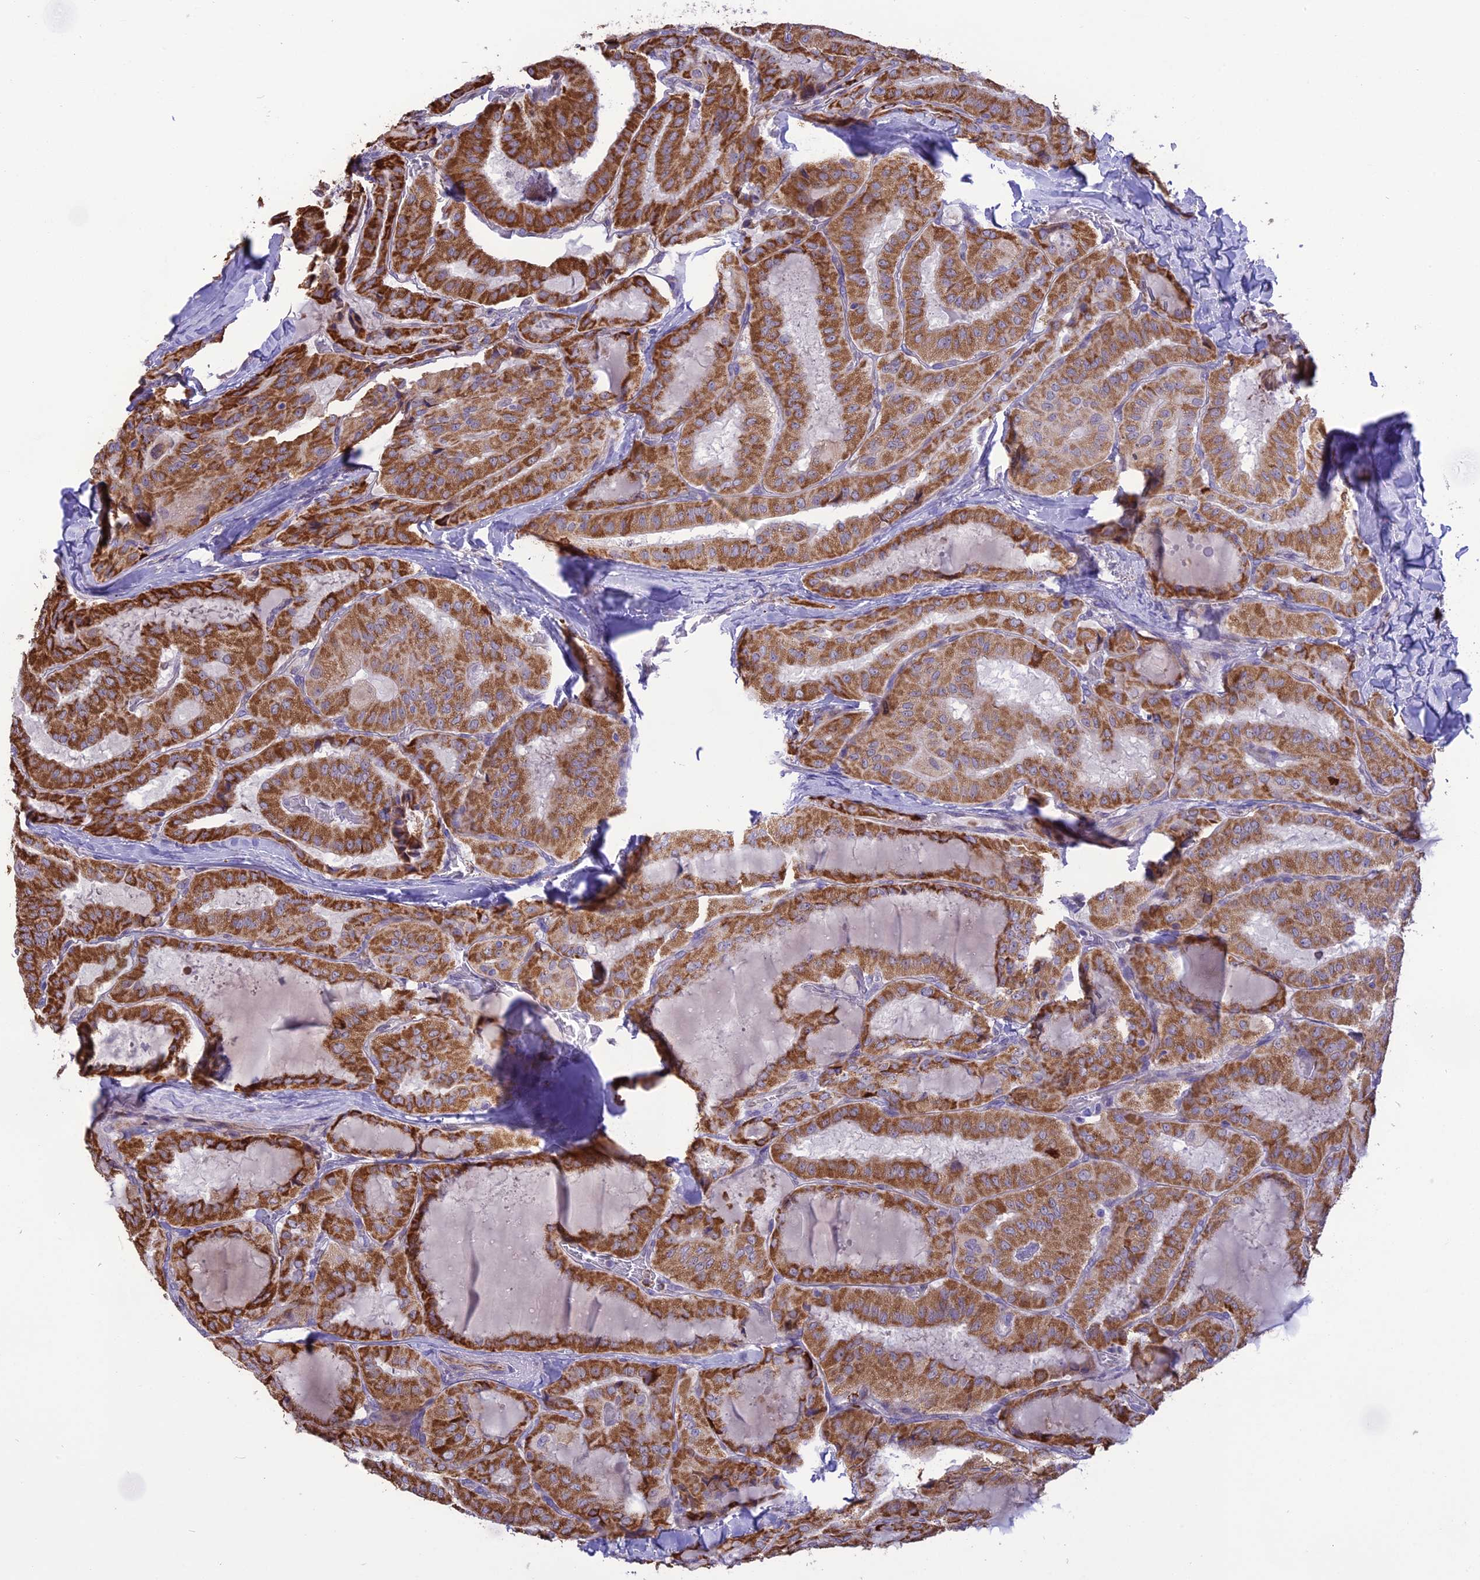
{"staining": {"intensity": "strong", "quantity": ">75%", "location": "cytoplasmic/membranous"}, "tissue": "thyroid cancer", "cell_type": "Tumor cells", "image_type": "cancer", "snomed": [{"axis": "morphology", "description": "Normal tissue, NOS"}, {"axis": "morphology", "description": "Papillary adenocarcinoma, NOS"}, {"axis": "topography", "description": "Thyroid gland"}], "caption": "An IHC image of neoplastic tissue is shown. Protein staining in brown highlights strong cytoplasmic/membranous positivity in thyroid cancer within tumor cells.", "gene": "DOC2B", "patient": {"sex": "female", "age": 59}}